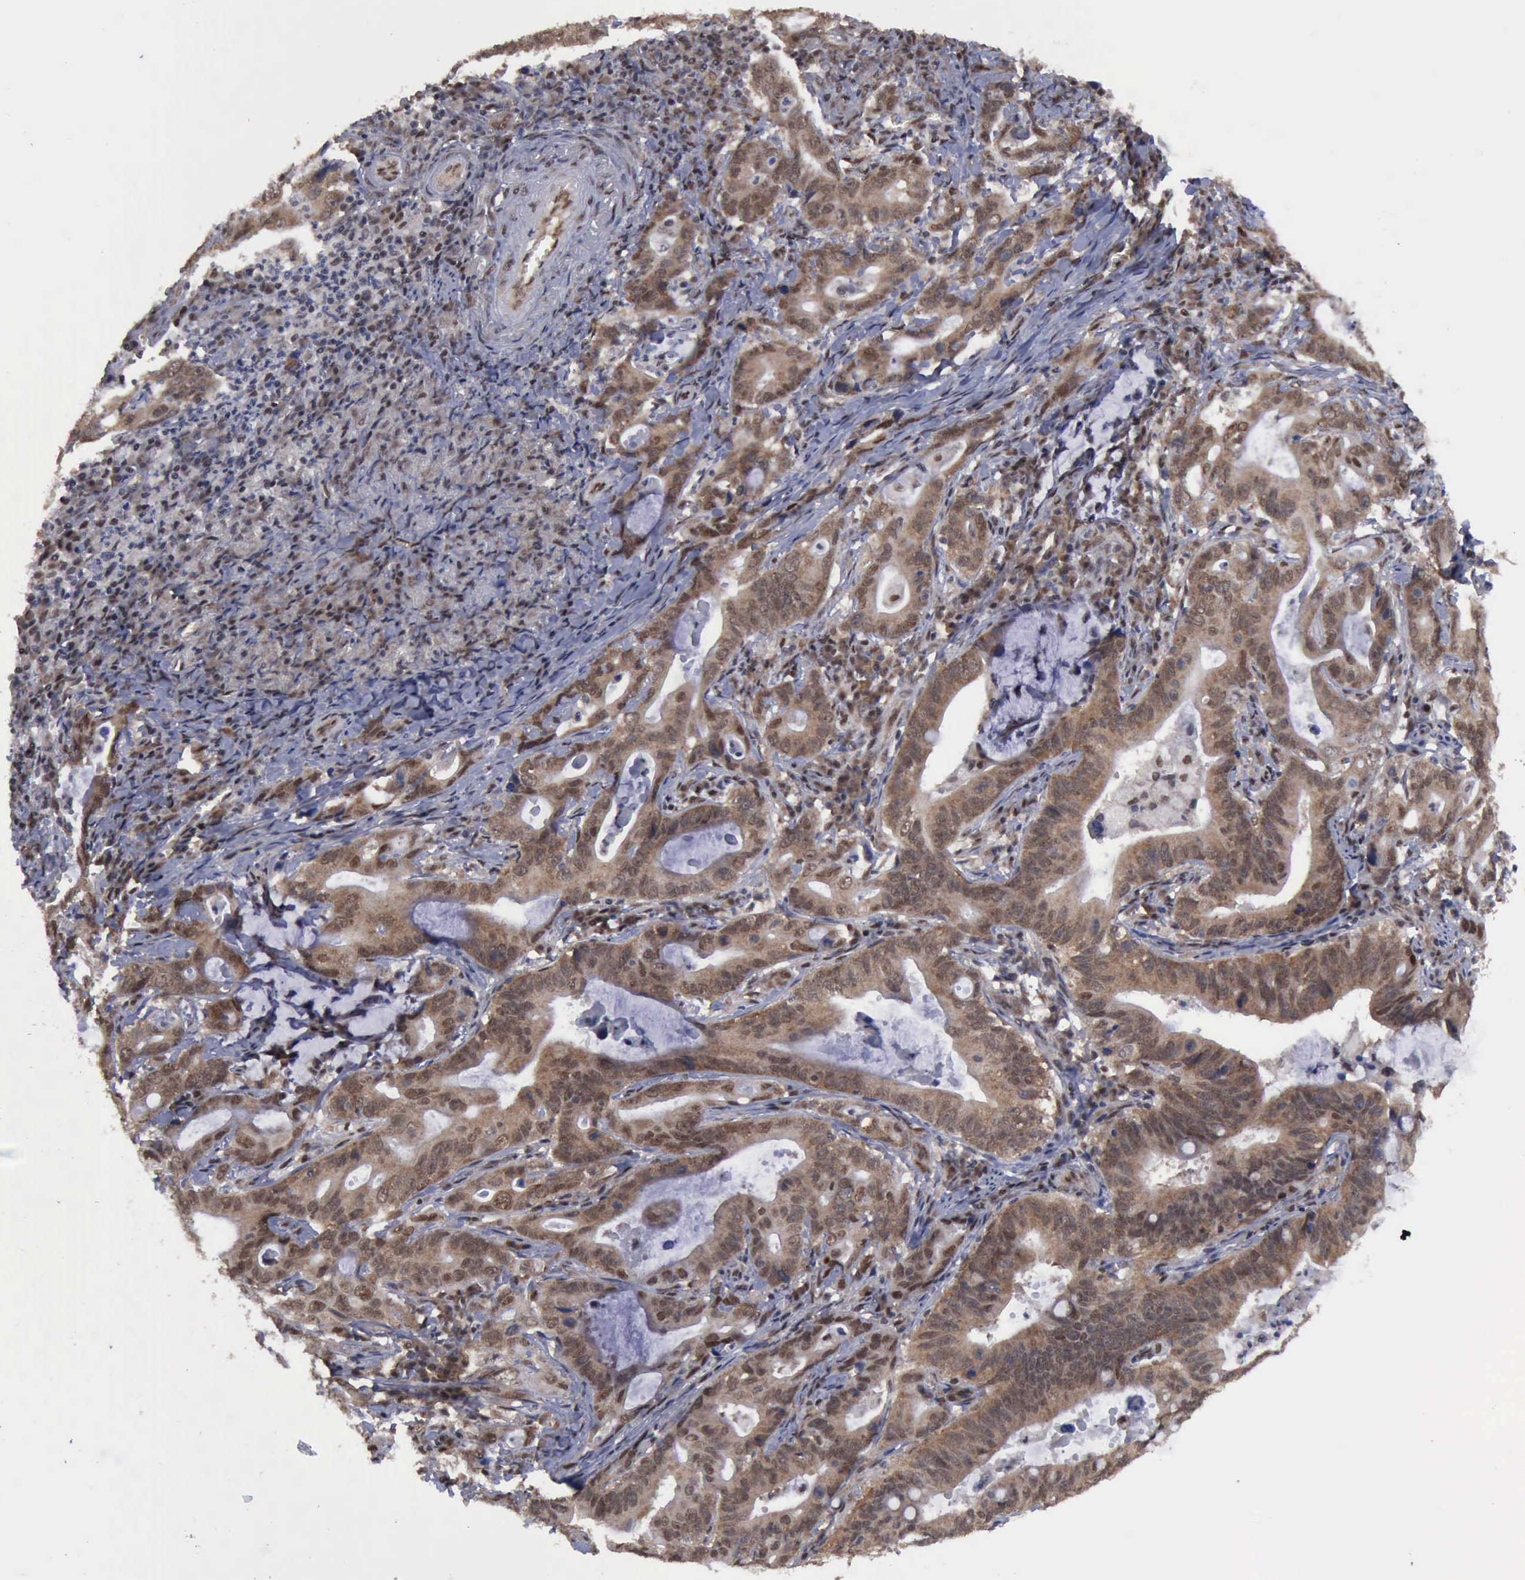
{"staining": {"intensity": "moderate", "quantity": ">75%", "location": "cytoplasmic/membranous,nuclear"}, "tissue": "stomach cancer", "cell_type": "Tumor cells", "image_type": "cancer", "snomed": [{"axis": "morphology", "description": "Adenocarcinoma, NOS"}, {"axis": "topography", "description": "Stomach, upper"}], "caption": "Immunohistochemical staining of human stomach cancer (adenocarcinoma) reveals medium levels of moderate cytoplasmic/membranous and nuclear protein positivity in approximately >75% of tumor cells. (DAB IHC, brown staining for protein, blue staining for nuclei).", "gene": "RTCB", "patient": {"sex": "male", "age": 63}}